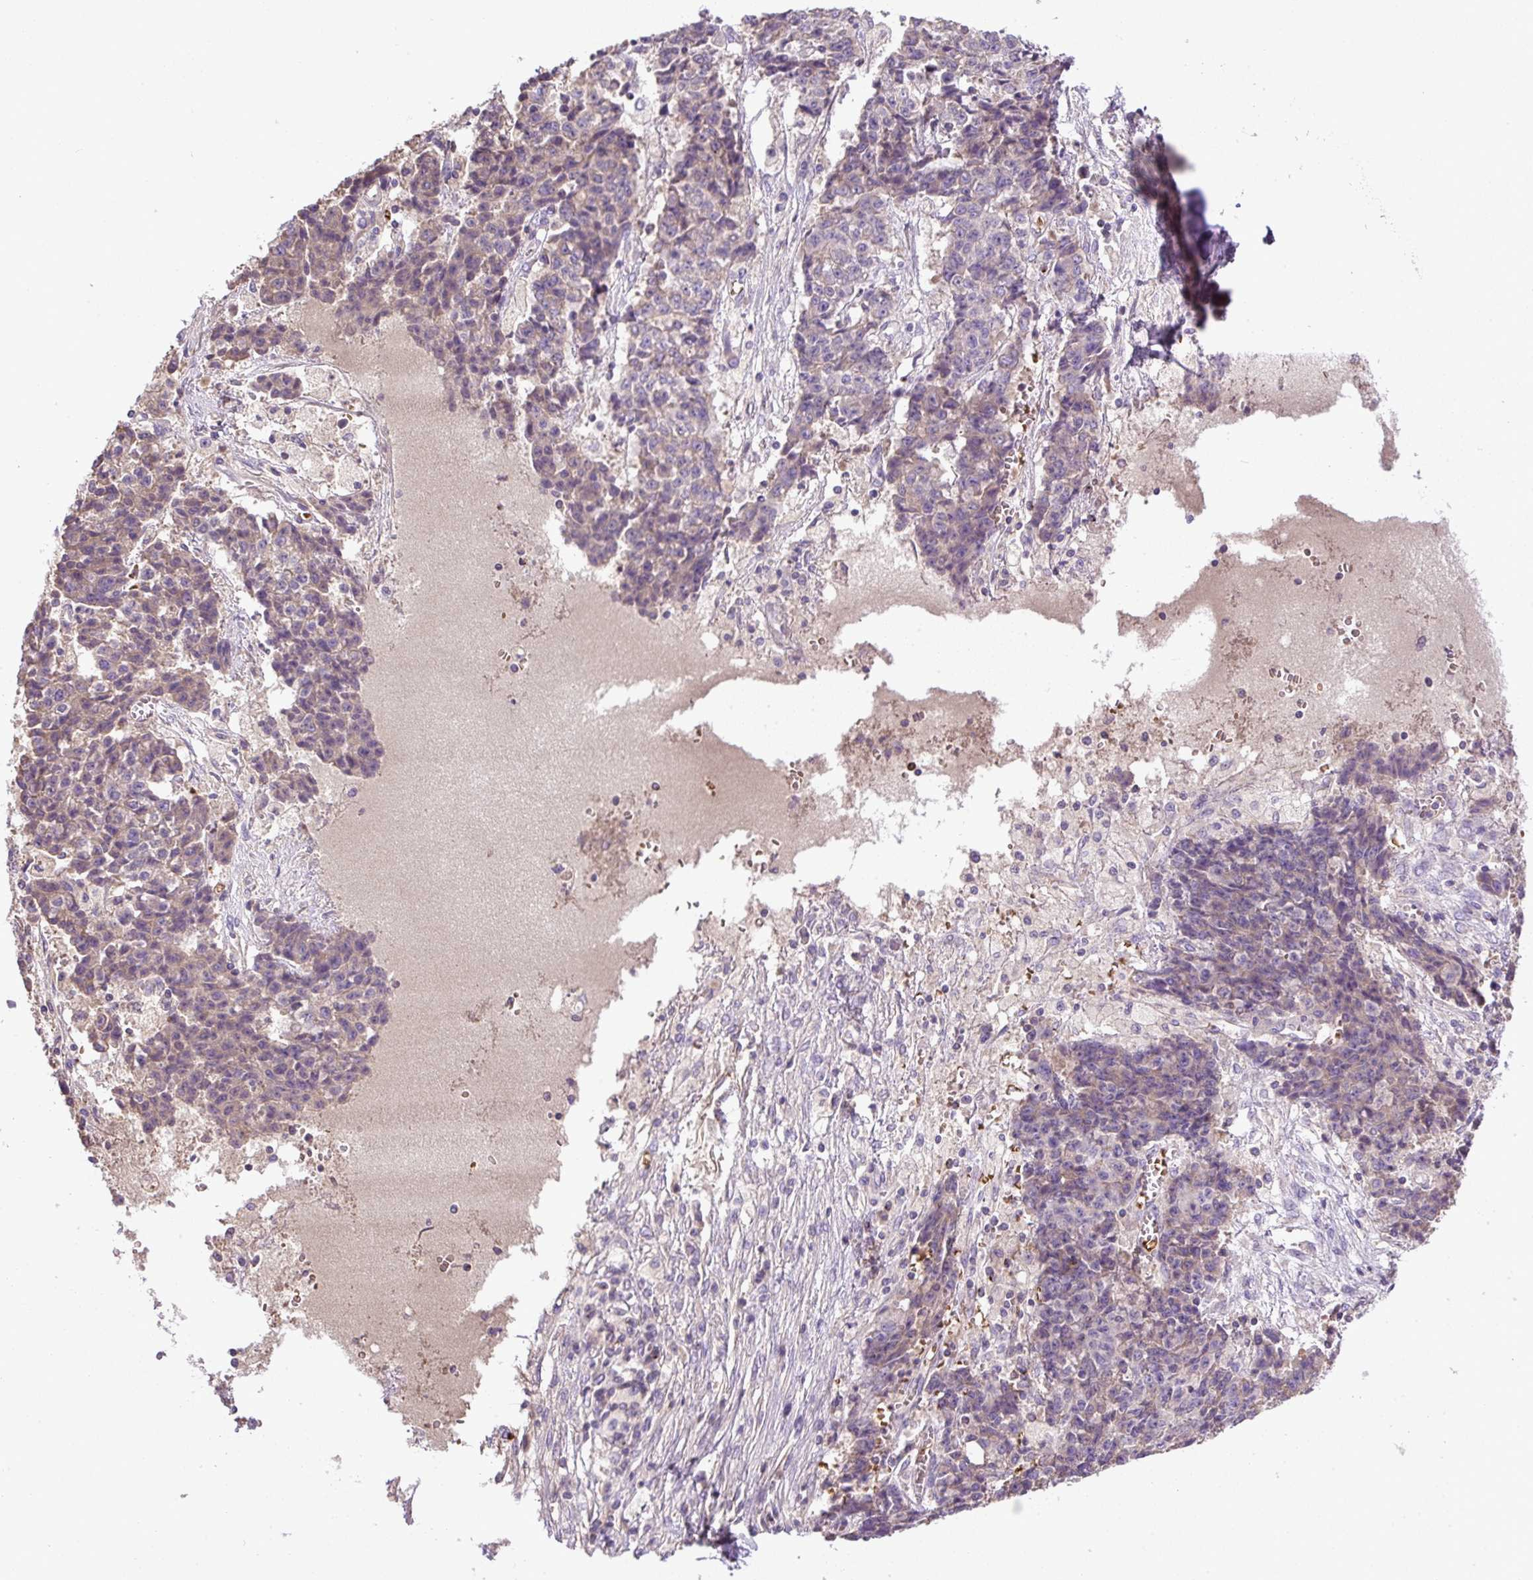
{"staining": {"intensity": "weak", "quantity": "<25%", "location": "cytoplasmic/membranous"}, "tissue": "ovarian cancer", "cell_type": "Tumor cells", "image_type": "cancer", "snomed": [{"axis": "morphology", "description": "Carcinoma, endometroid"}, {"axis": "topography", "description": "Ovary"}], "caption": "Ovarian cancer (endometroid carcinoma) stained for a protein using IHC shows no positivity tumor cells.", "gene": "CXCL13", "patient": {"sex": "female", "age": 42}}